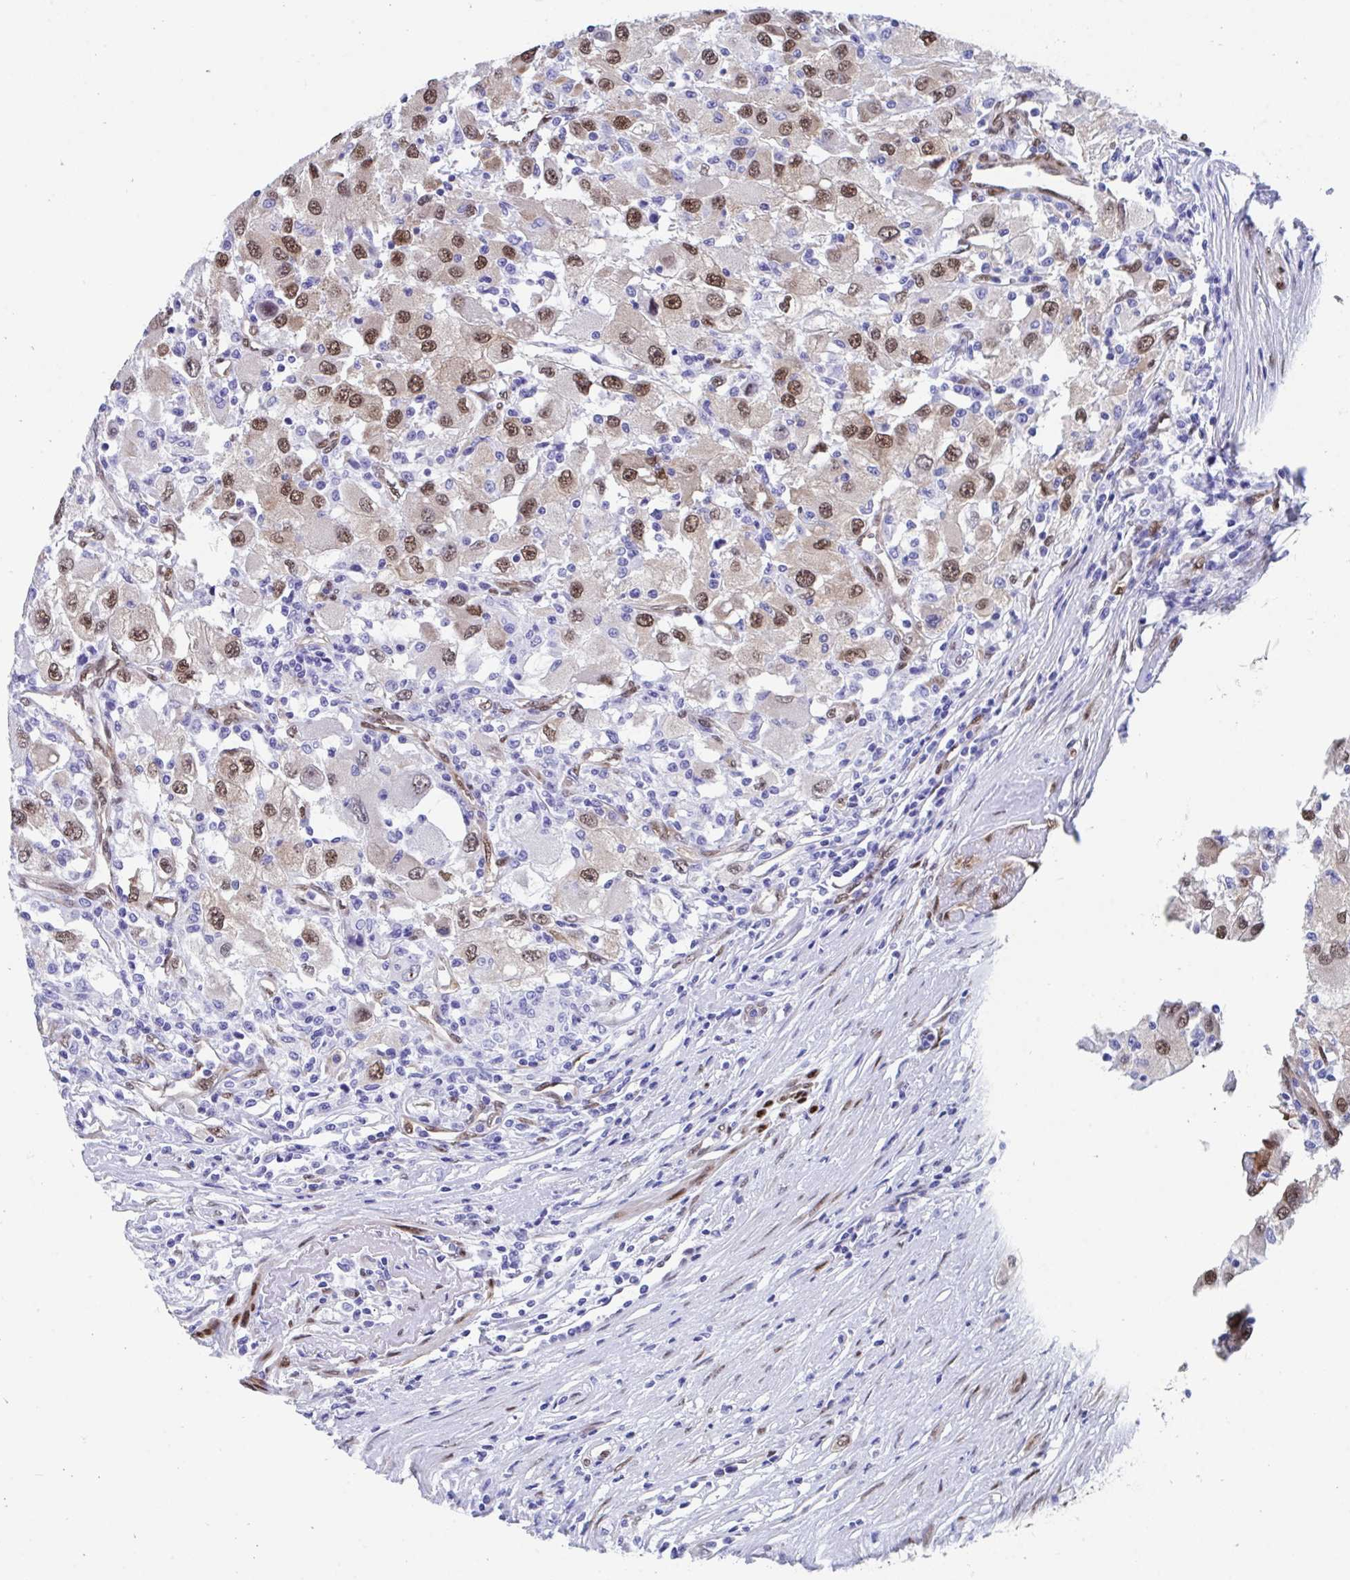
{"staining": {"intensity": "moderate", "quantity": ">75%", "location": "nuclear"}, "tissue": "renal cancer", "cell_type": "Tumor cells", "image_type": "cancer", "snomed": [{"axis": "morphology", "description": "Adenocarcinoma, NOS"}, {"axis": "topography", "description": "Kidney"}], "caption": "Tumor cells show moderate nuclear expression in about >75% of cells in renal cancer. The staining was performed using DAB, with brown indicating positive protein expression. Nuclei are stained blue with hematoxylin.", "gene": "RBPMS", "patient": {"sex": "female", "age": 67}}